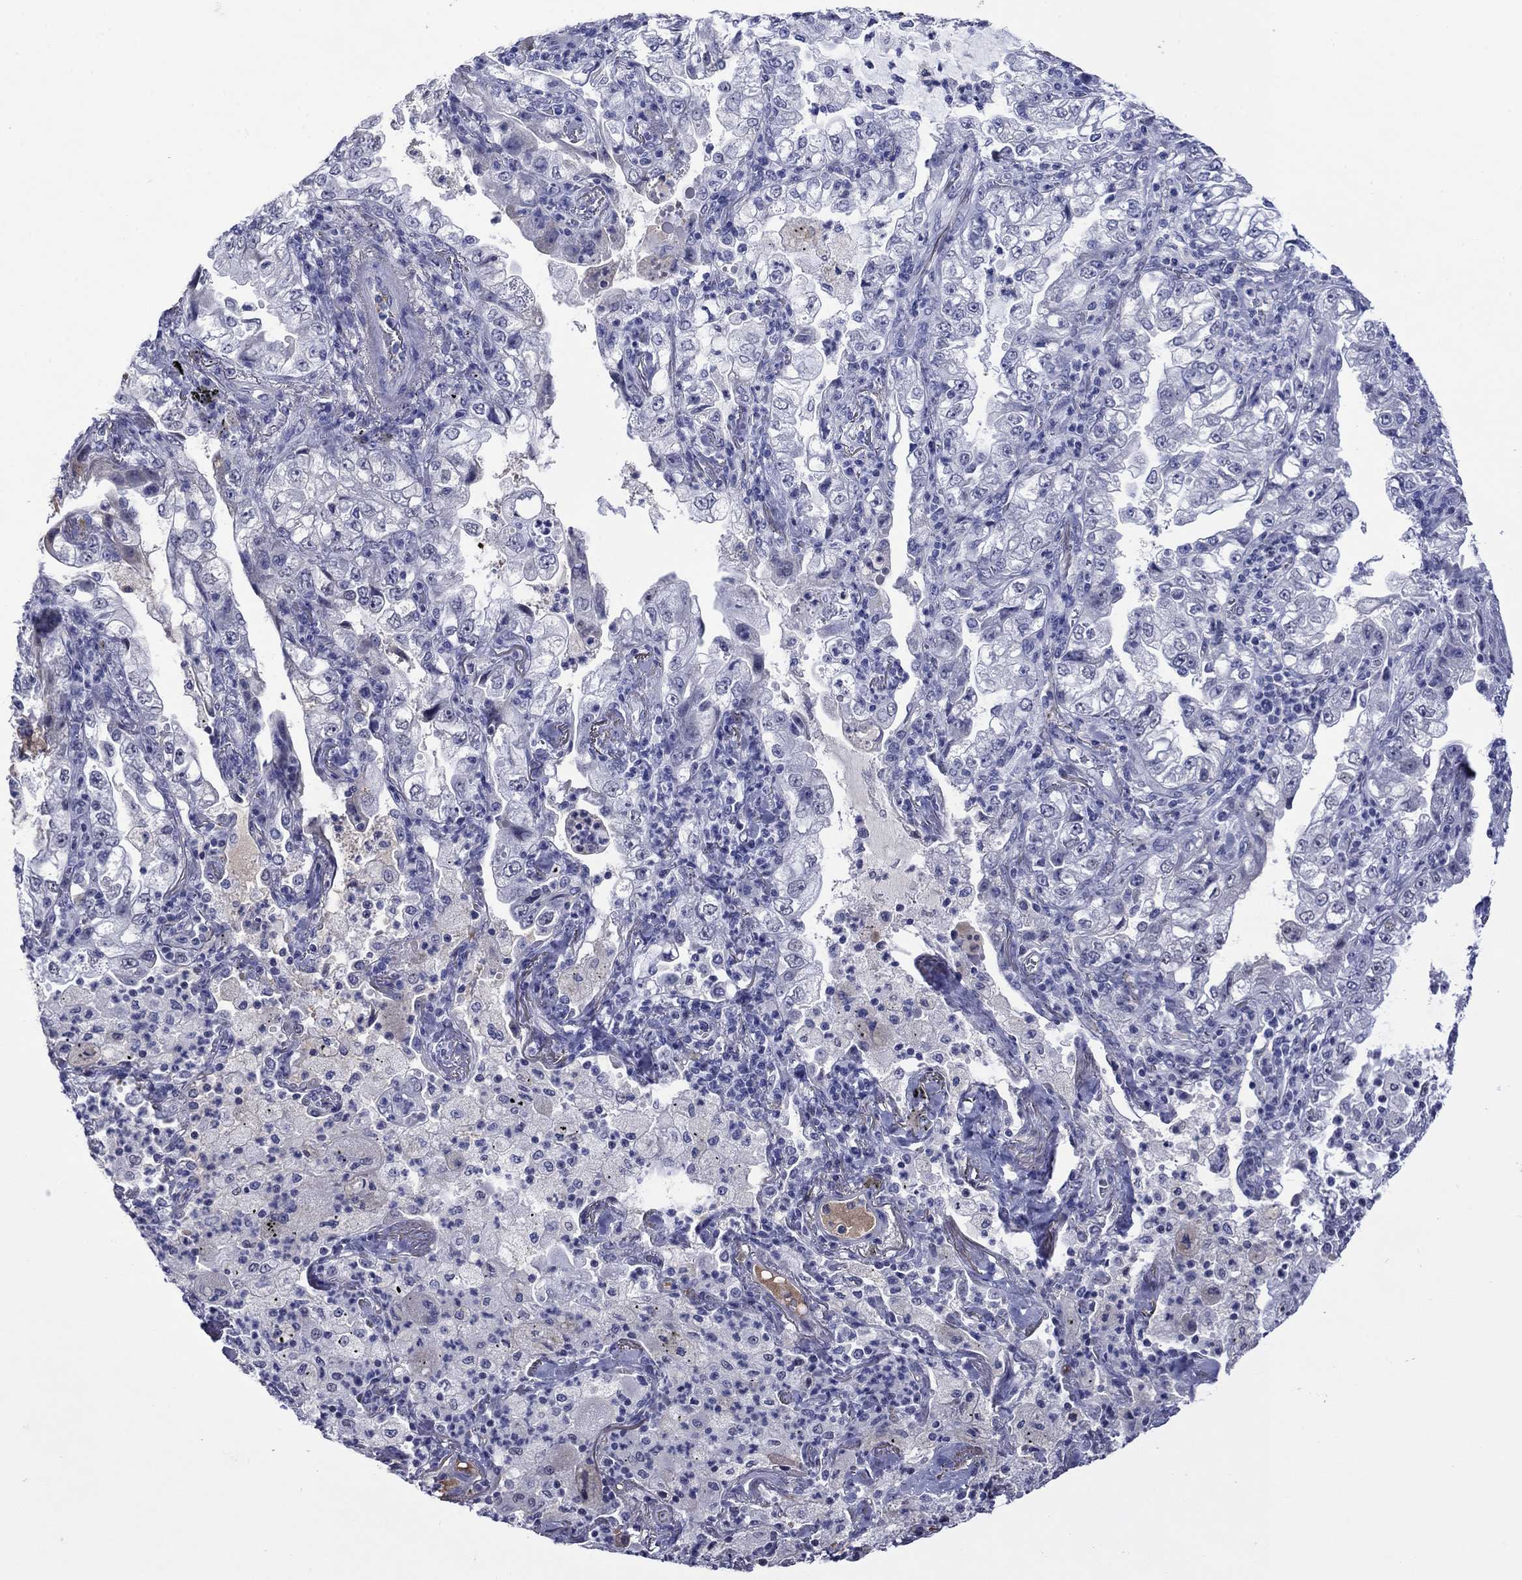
{"staining": {"intensity": "negative", "quantity": "none", "location": "none"}, "tissue": "lung cancer", "cell_type": "Tumor cells", "image_type": "cancer", "snomed": [{"axis": "morphology", "description": "Adenocarcinoma, NOS"}, {"axis": "topography", "description": "Lung"}], "caption": "High power microscopy histopathology image of an immunohistochemistry (IHC) photomicrograph of lung cancer, revealing no significant expression in tumor cells. The staining was performed using DAB to visualize the protein expression in brown, while the nuclei were stained in blue with hematoxylin (Magnification: 20x).", "gene": "APOA2", "patient": {"sex": "female", "age": 73}}